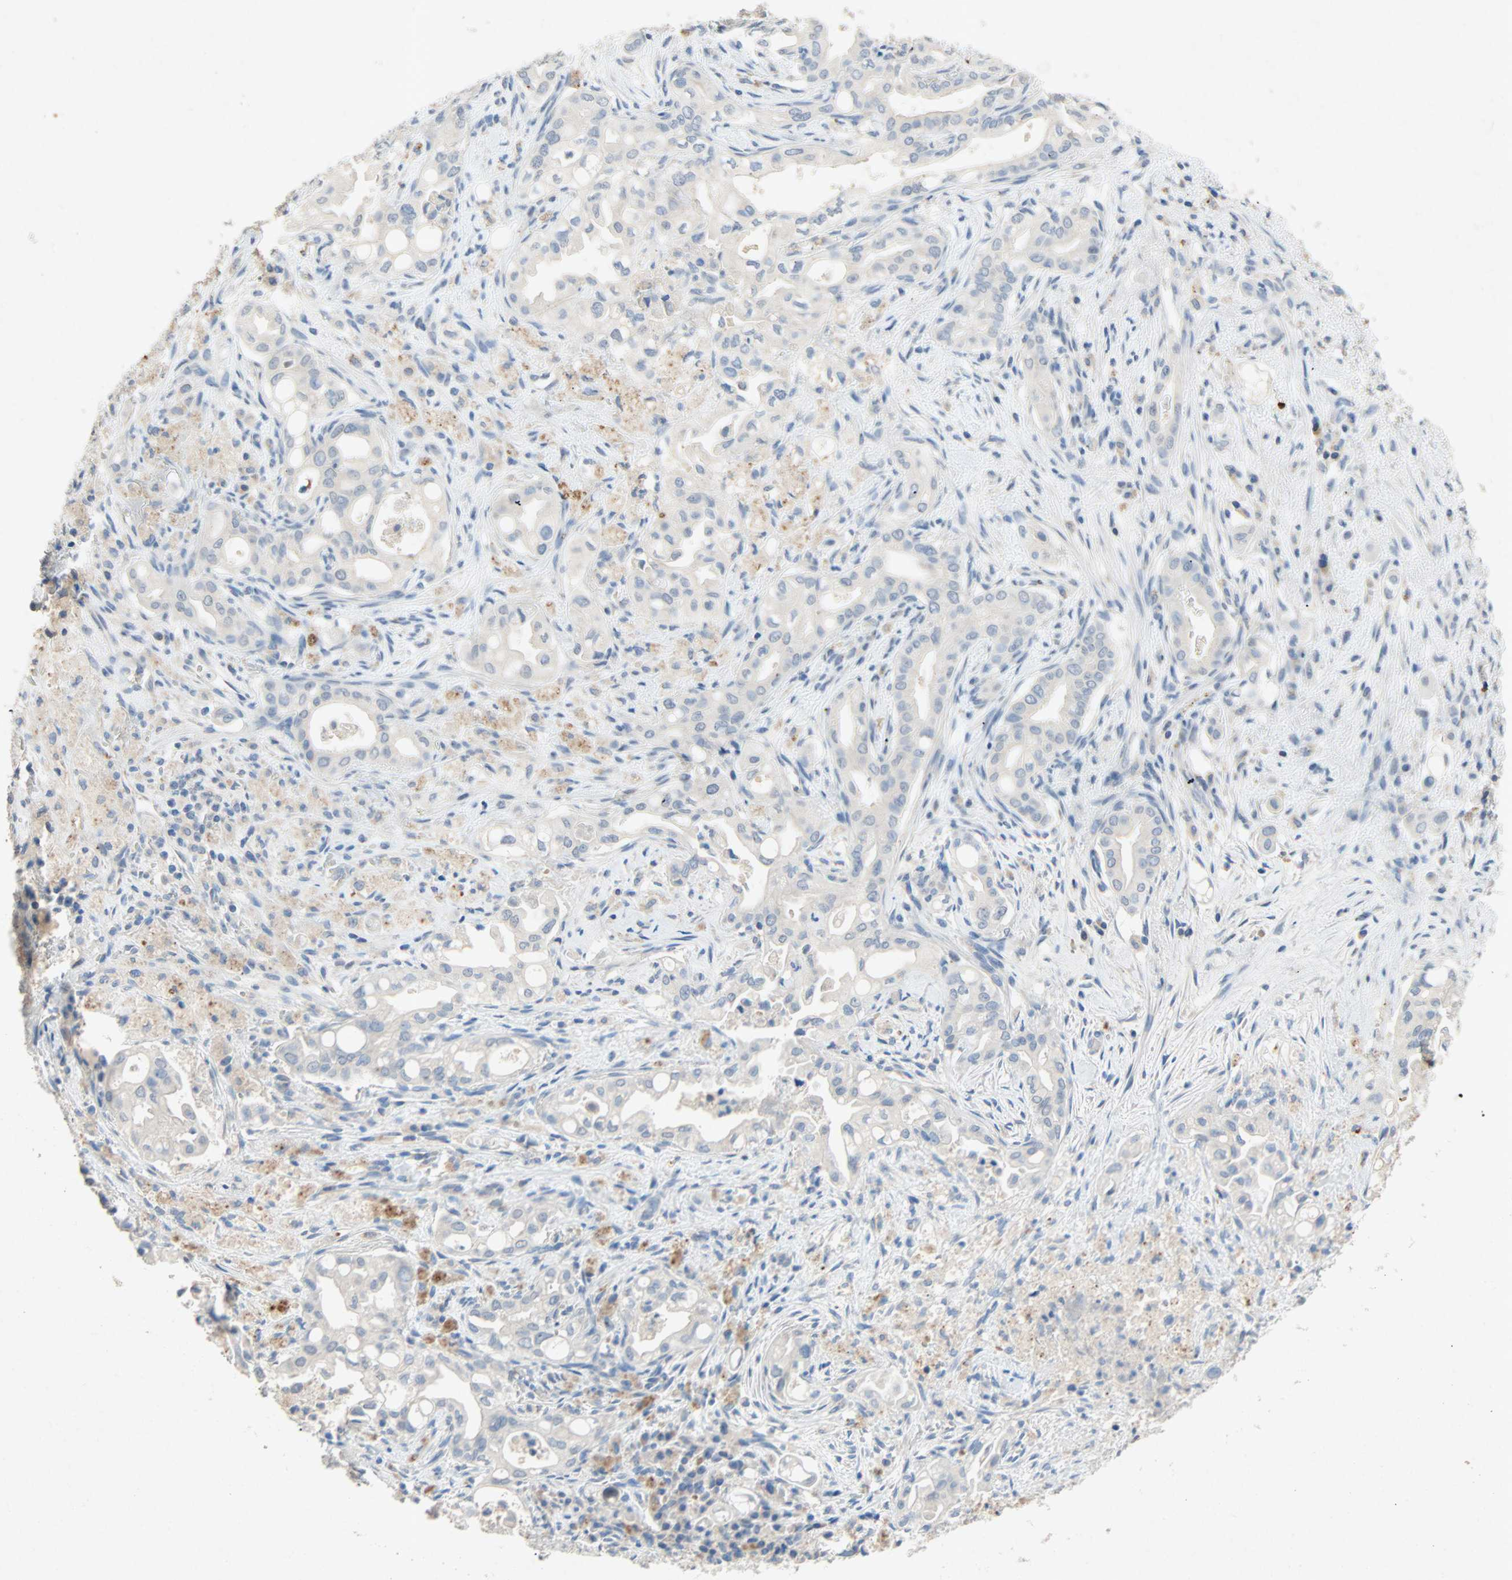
{"staining": {"intensity": "negative", "quantity": "none", "location": "none"}, "tissue": "liver cancer", "cell_type": "Tumor cells", "image_type": "cancer", "snomed": [{"axis": "morphology", "description": "Cholangiocarcinoma"}, {"axis": "topography", "description": "Liver"}], "caption": "A high-resolution histopathology image shows IHC staining of liver cancer, which shows no significant expression in tumor cells.", "gene": "PCDHB2", "patient": {"sex": "female", "age": 68}}